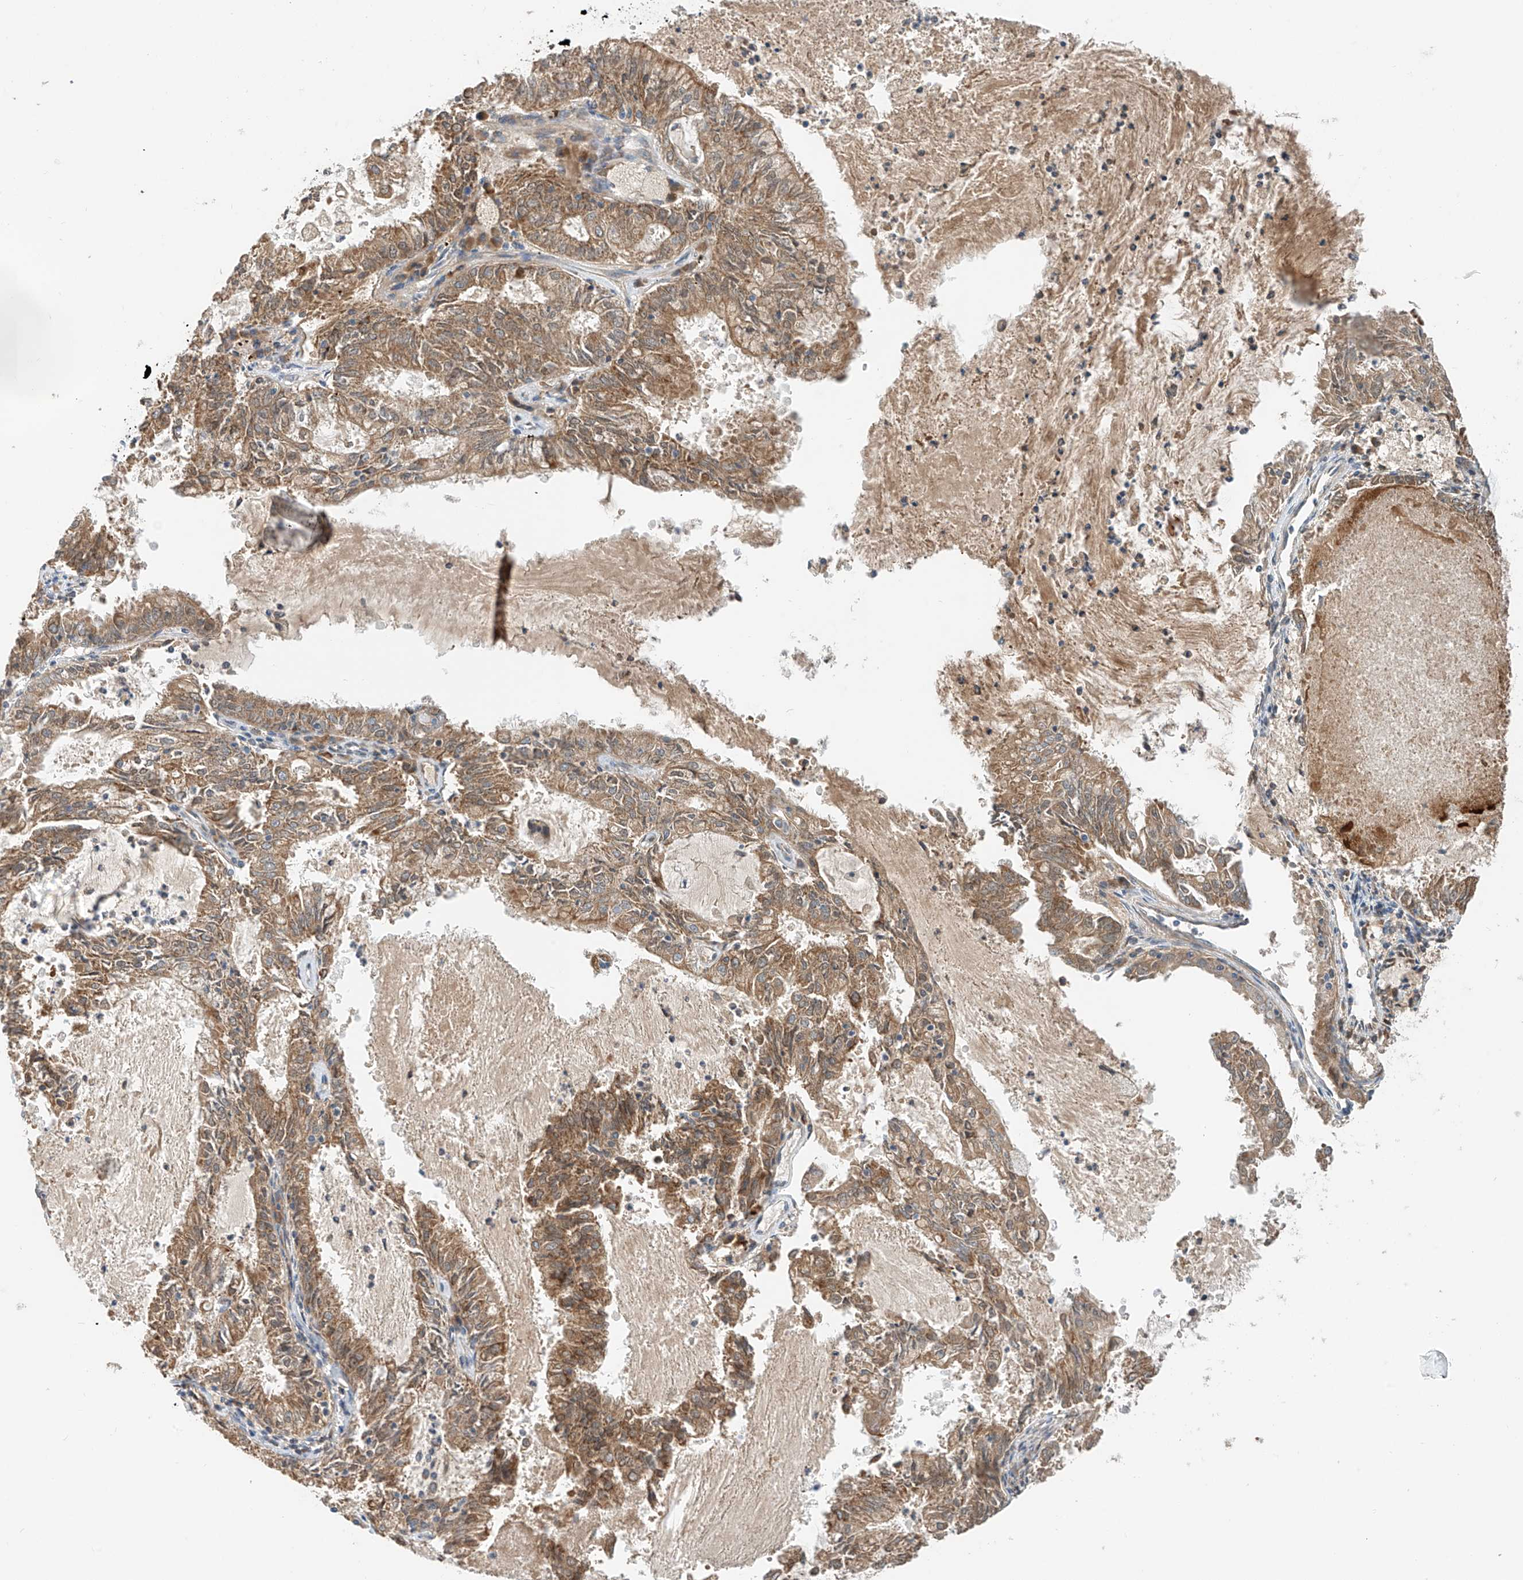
{"staining": {"intensity": "moderate", "quantity": ">75%", "location": "cytoplasmic/membranous"}, "tissue": "endometrial cancer", "cell_type": "Tumor cells", "image_type": "cancer", "snomed": [{"axis": "morphology", "description": "Adenocarcinoma, NOS"}, {"axis": "topography", "description": "Endometrium"}], "caption": "IHC histopathology image of human endometrial cancer stained for a protein (brown), which shows medium levels of moderate cytoplasmic/membranous positivity in approximately >75% of tumor cells.", "gene": "PPA2", "patient": {"sex": "female", "age": 57}}